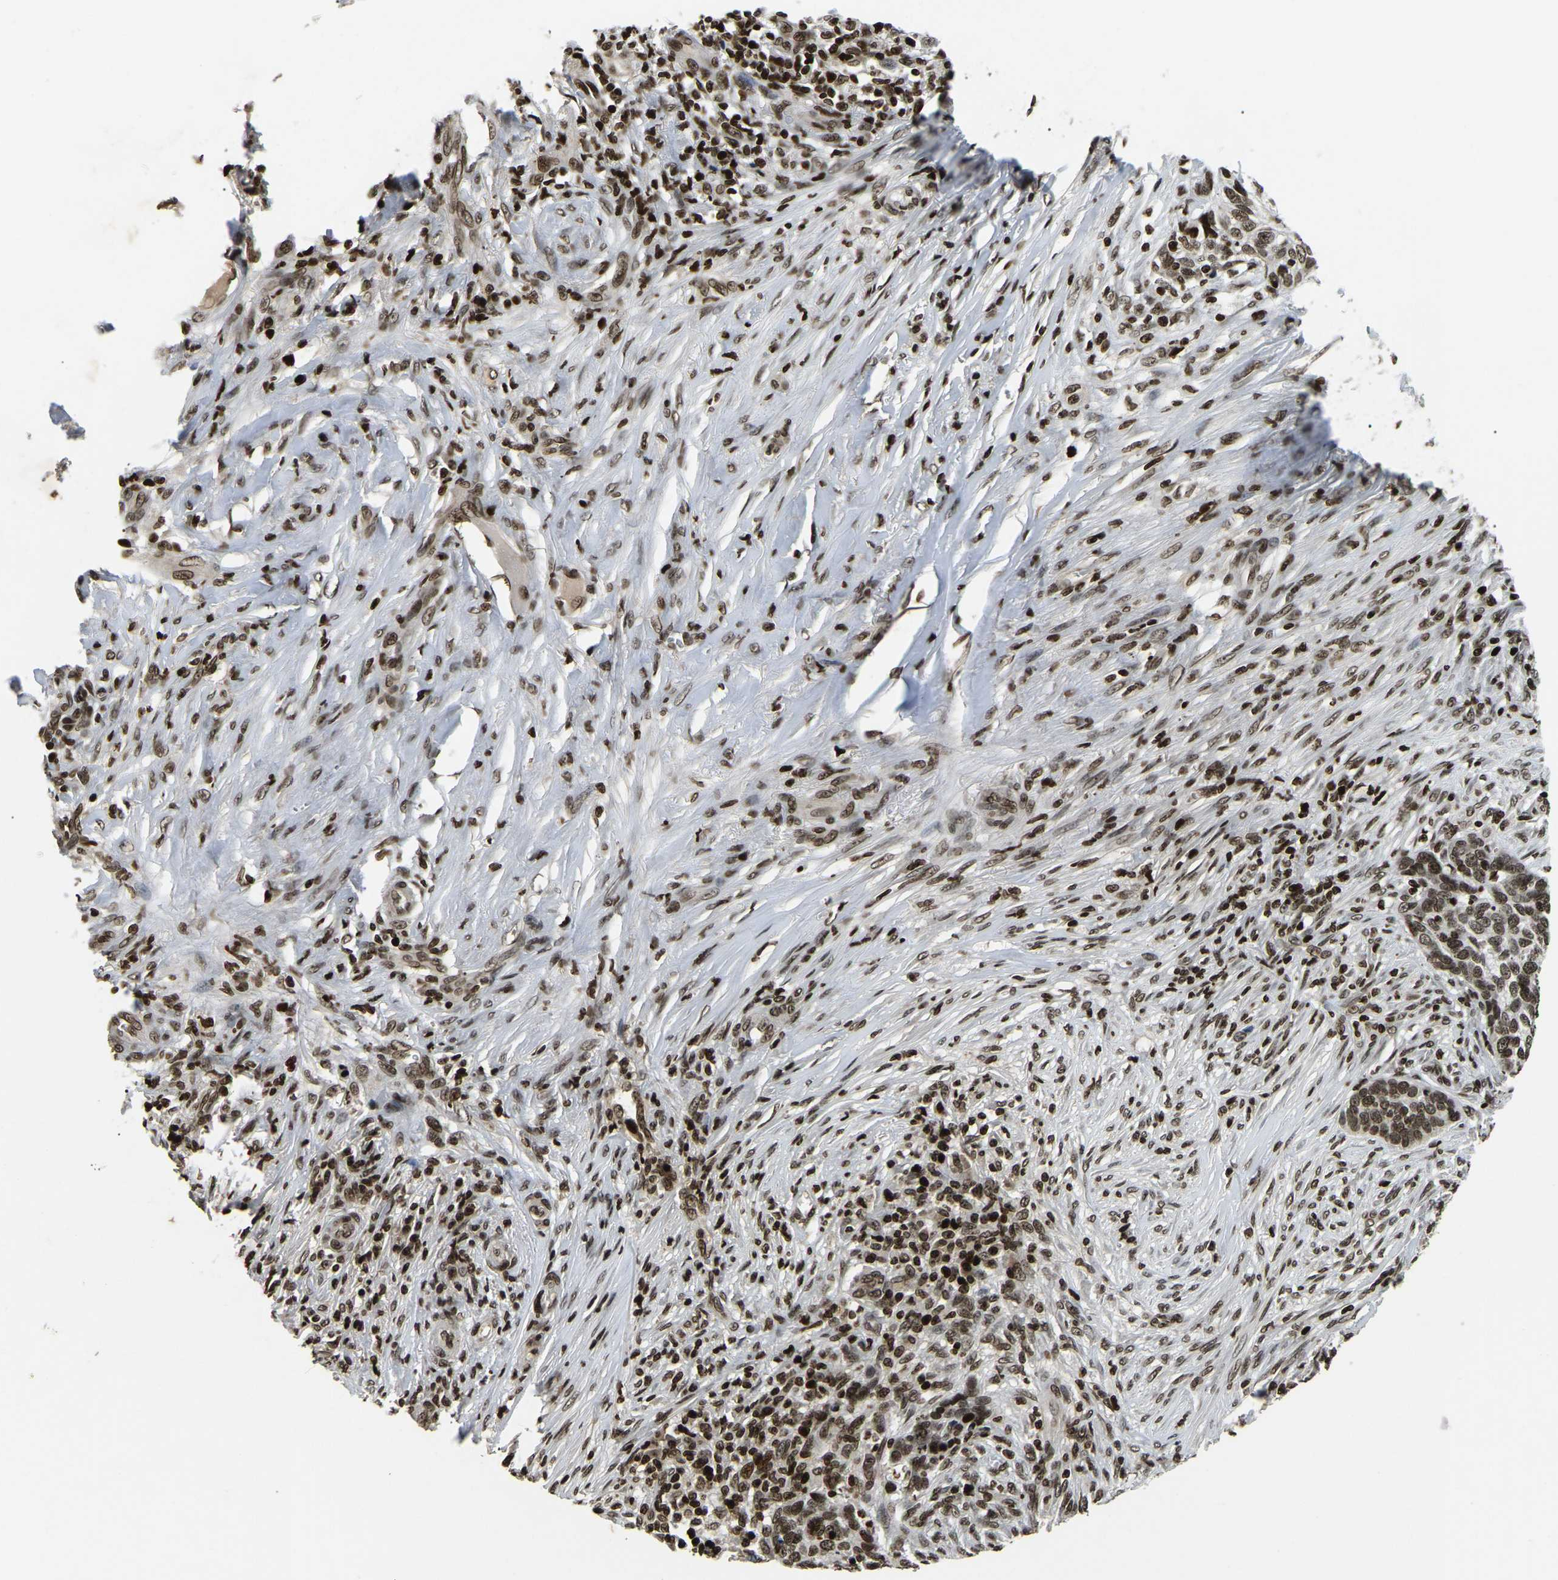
{"staining": {"intensity": "moderate", "quantity": ">75%", "location": "nuclear"}, "tissue": "skin cancer", "cell_type": "Tumor cells", "image_type": "cancer", "snomed": [{"axis": "morphology", "description": "Basal cell carcinoma"}, {"axis": "topography", "description": "Skin"}], "caption": "This is a micrograph of immunohistochemistry staining of basal cell carcinoma (skin), which shows moderate positivity in the nuclear of tumor cells.", "gene": "LRRC61", "patient": {"sex": "male", "age": 85}}